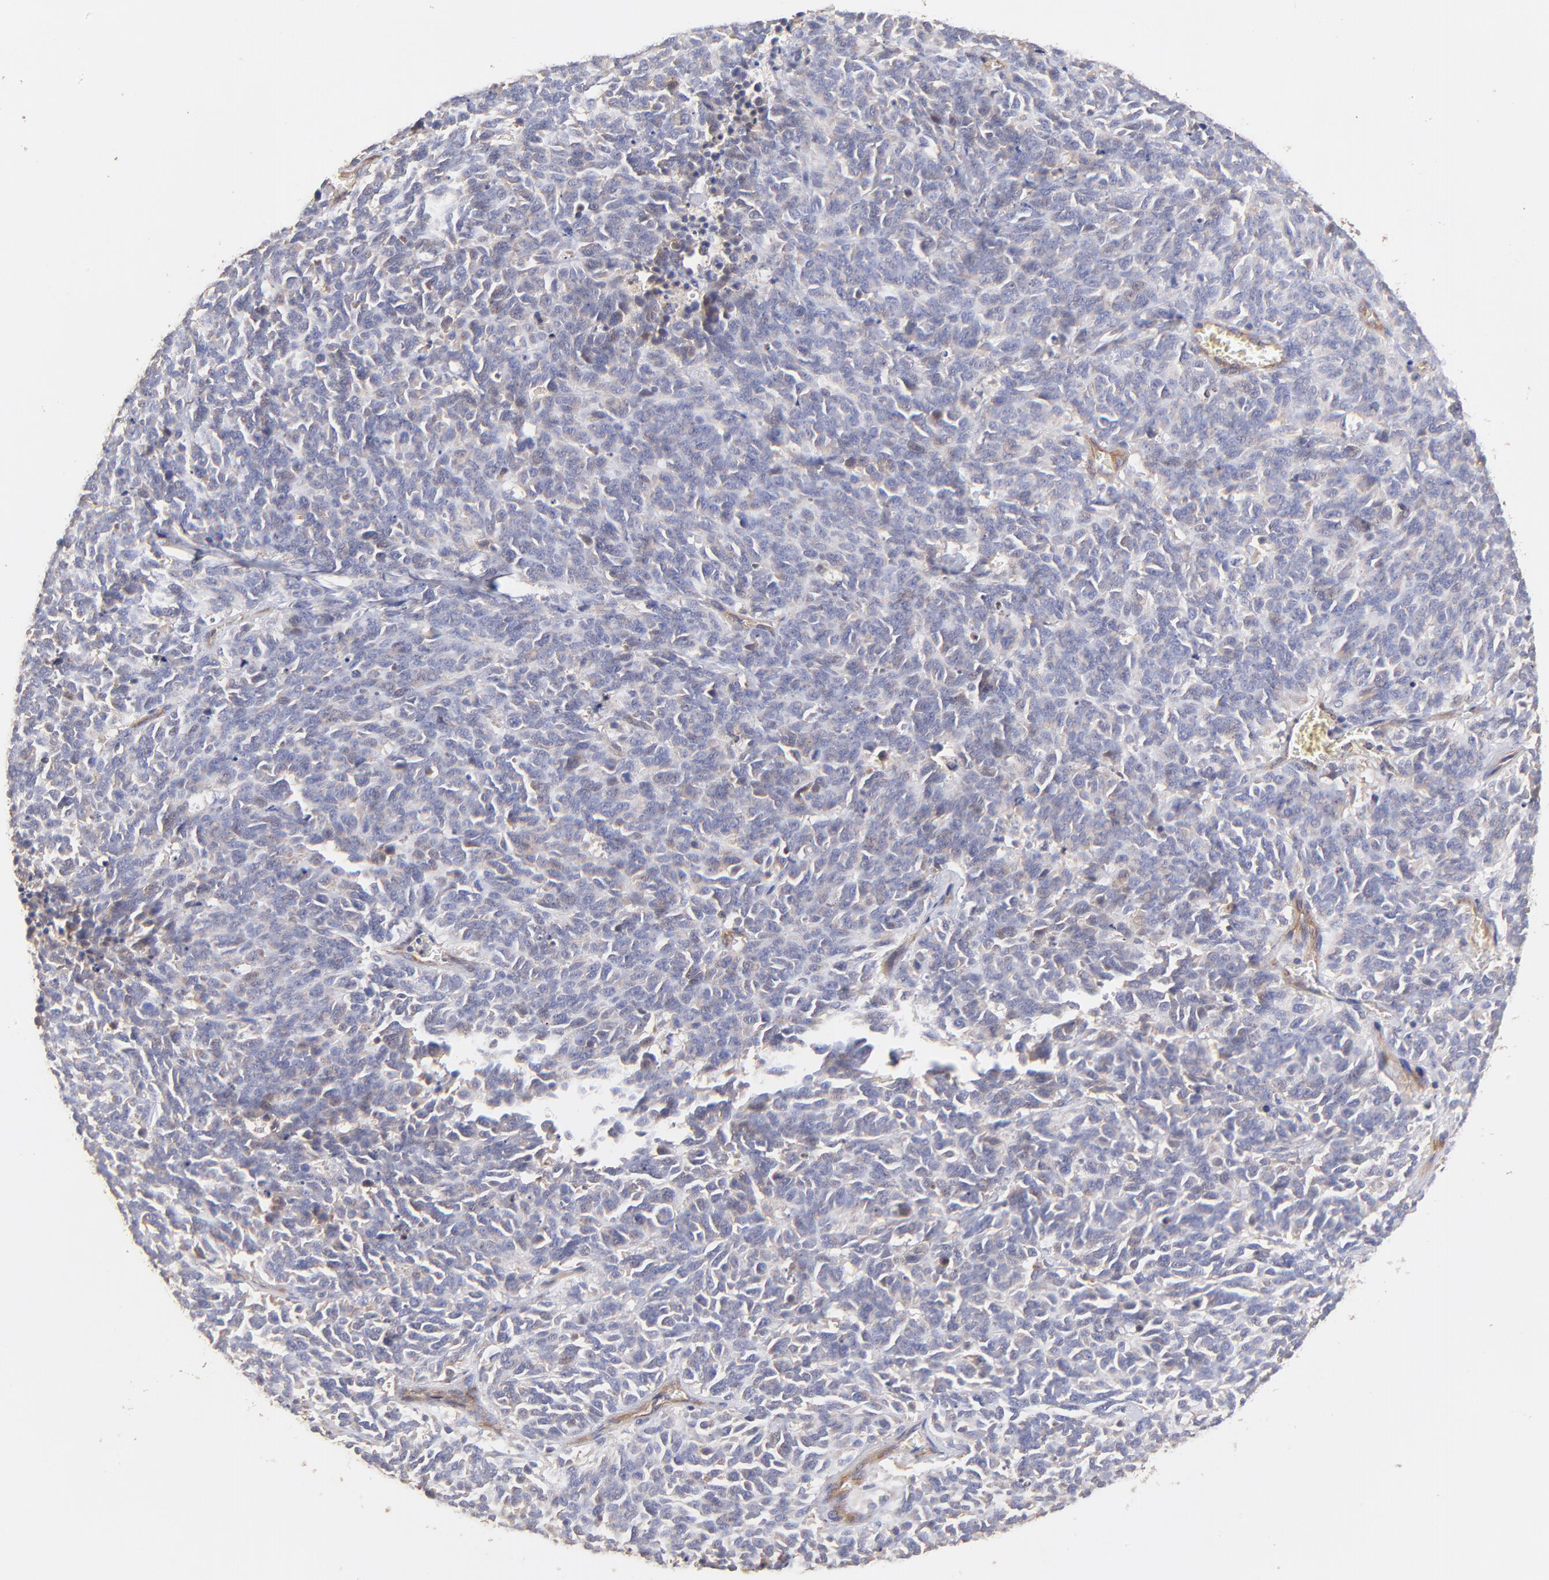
{"staining": {"intensity": "negative", "quantity": "none", "location": "none"}, "tissue": "lung cancer", "cell_type": "Tumor cells", "image_type": "cancer", "snomed": [{"axis": "morphology", "description": "Neoplasm, malignant, NOS"}, {"axis": "topography", "description": "Lung"}], "caption": "Tumor cells show no significant protein positivity in neoplasm (malignant) (lung). (Immunohistochemistry (ihc), brightfield microscopy, high magnification).", "gene": "TNFAIP3", "patient": {"sex": "female", "age": 58}}